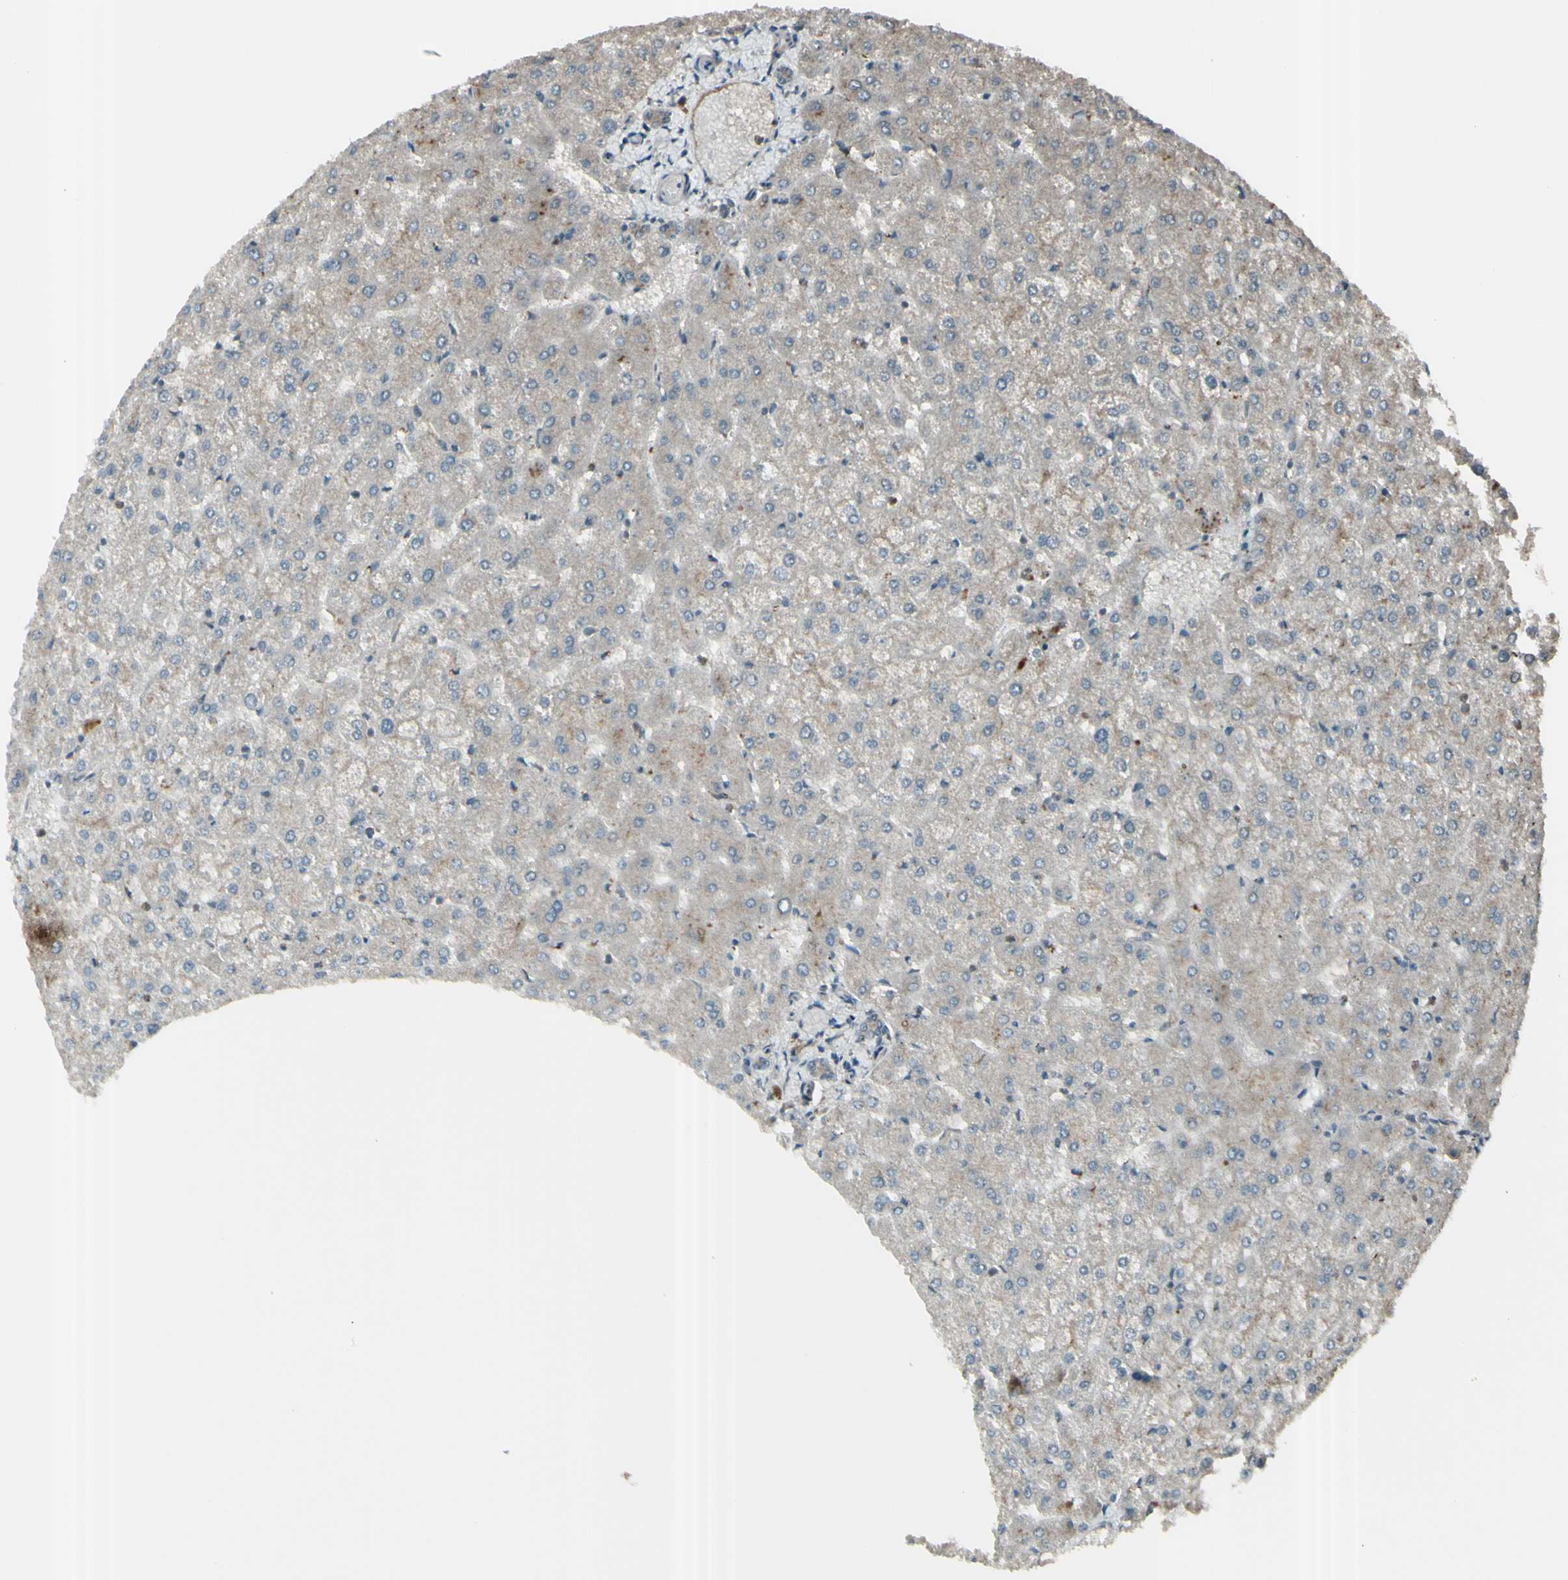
{"staining": {"intensity": "weak", "quantity": ">75%", "location": "cytoplasmic/membranous"}, "tissue": "liver", "cell_type": "Cholangiocytes", "image_type": "normal", "snomed": [{"axis": "morphology", "description": "Normal tissue, NOS"}, {"axis": "topography", "description": "Liver"}], "caption": "About >75% of cholangiocytes in normal liver demonstrate weak cytoplasmic/membranous protein staining as visualized by brown immunohistochemical staining.", "gene": "GNAS", "patient": {"sex": "female", "age": 32}}